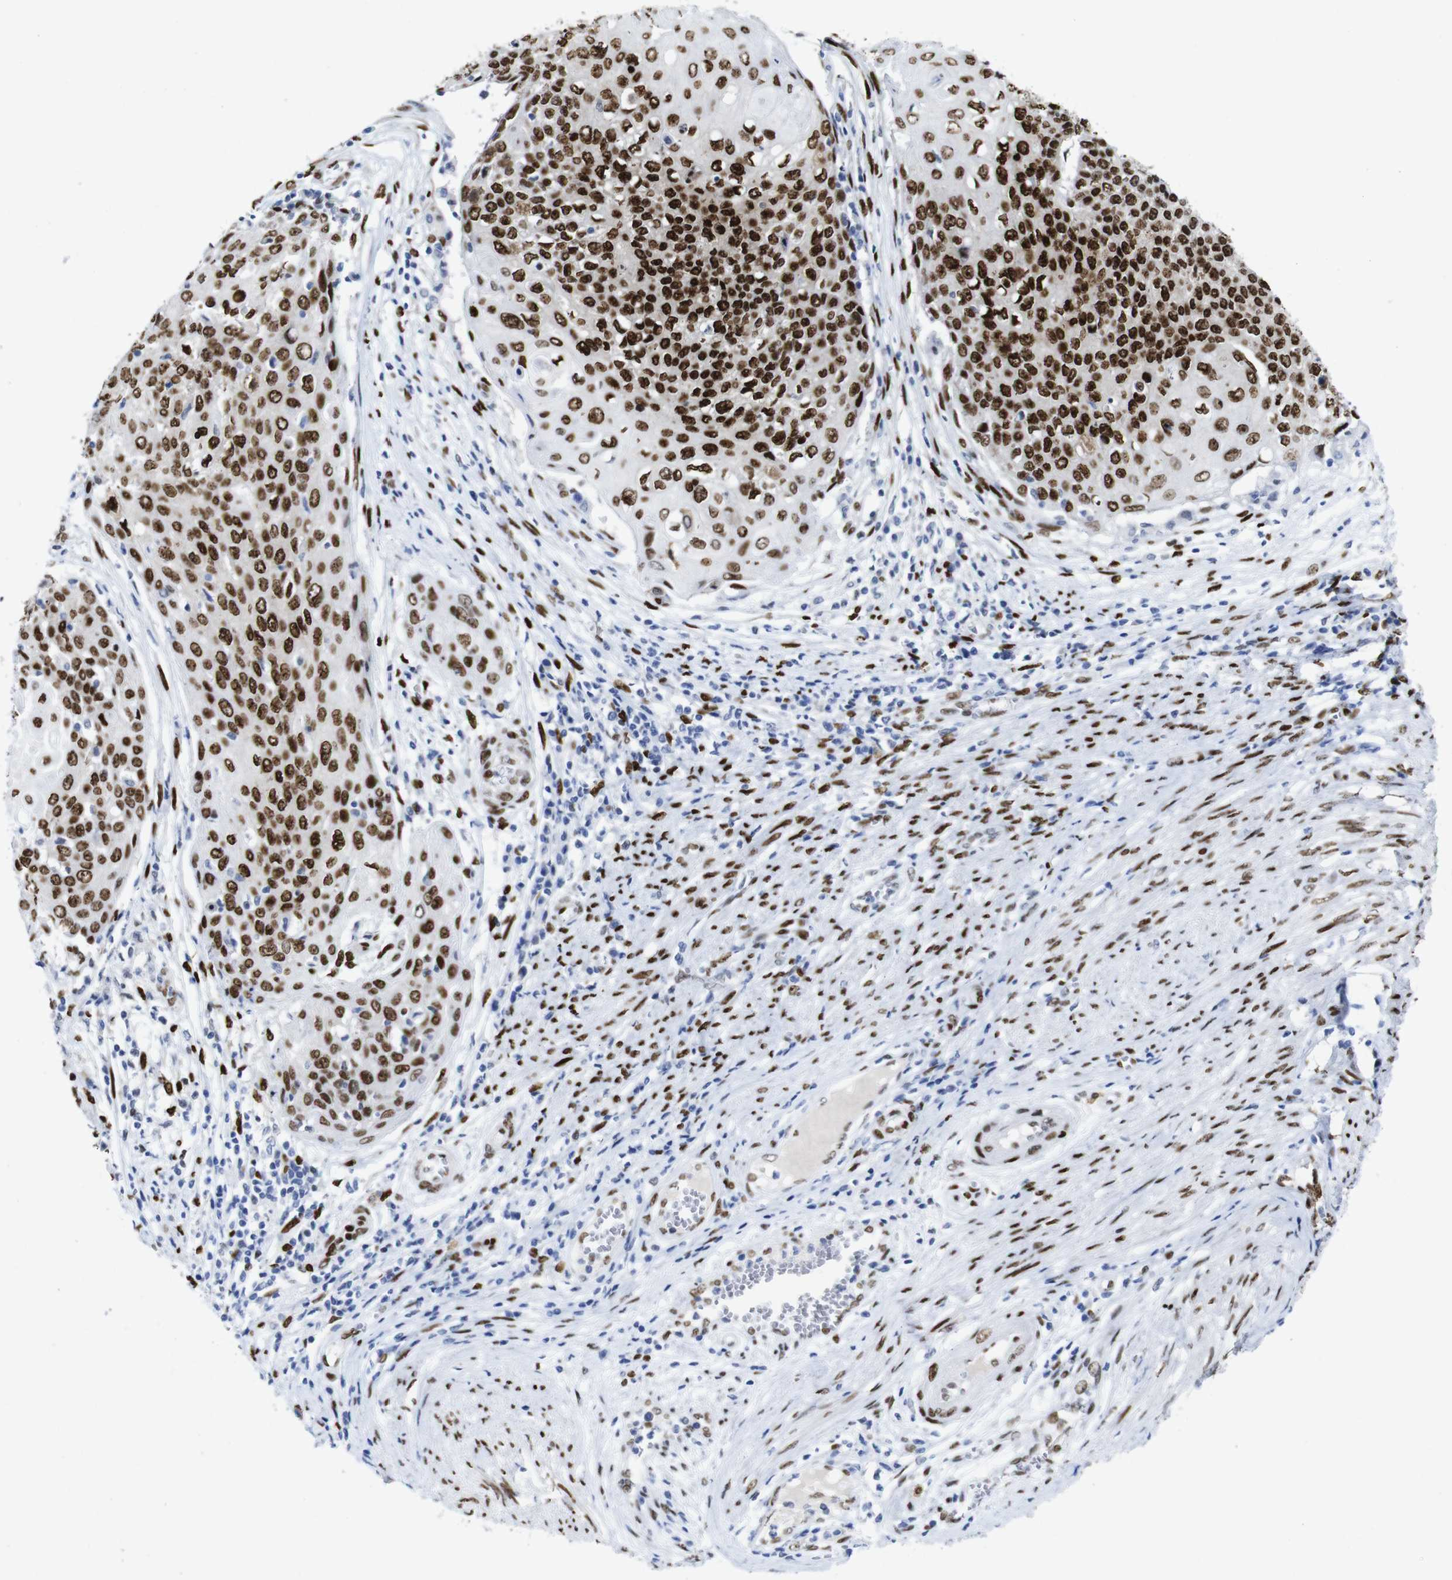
{"staining": {"intensity": "strong", "quantity": ">75%", "location": "nuclear"}, "tissue": "cervical cancer", "cell_type": "Tumor cells", "image_type": "cancer", "snomed": [{"axis": "morphology", "description": "Squamous cell carcinoma, NOS"}, {"axis": "topography", "description": "Cervix"}], "caption": "Strong nuclear protein expression is appreciated in about >75% of tumor cells in cervical cancer.", "gene": "FOSL2", "patient": {"sex": "female", "age": 39}}